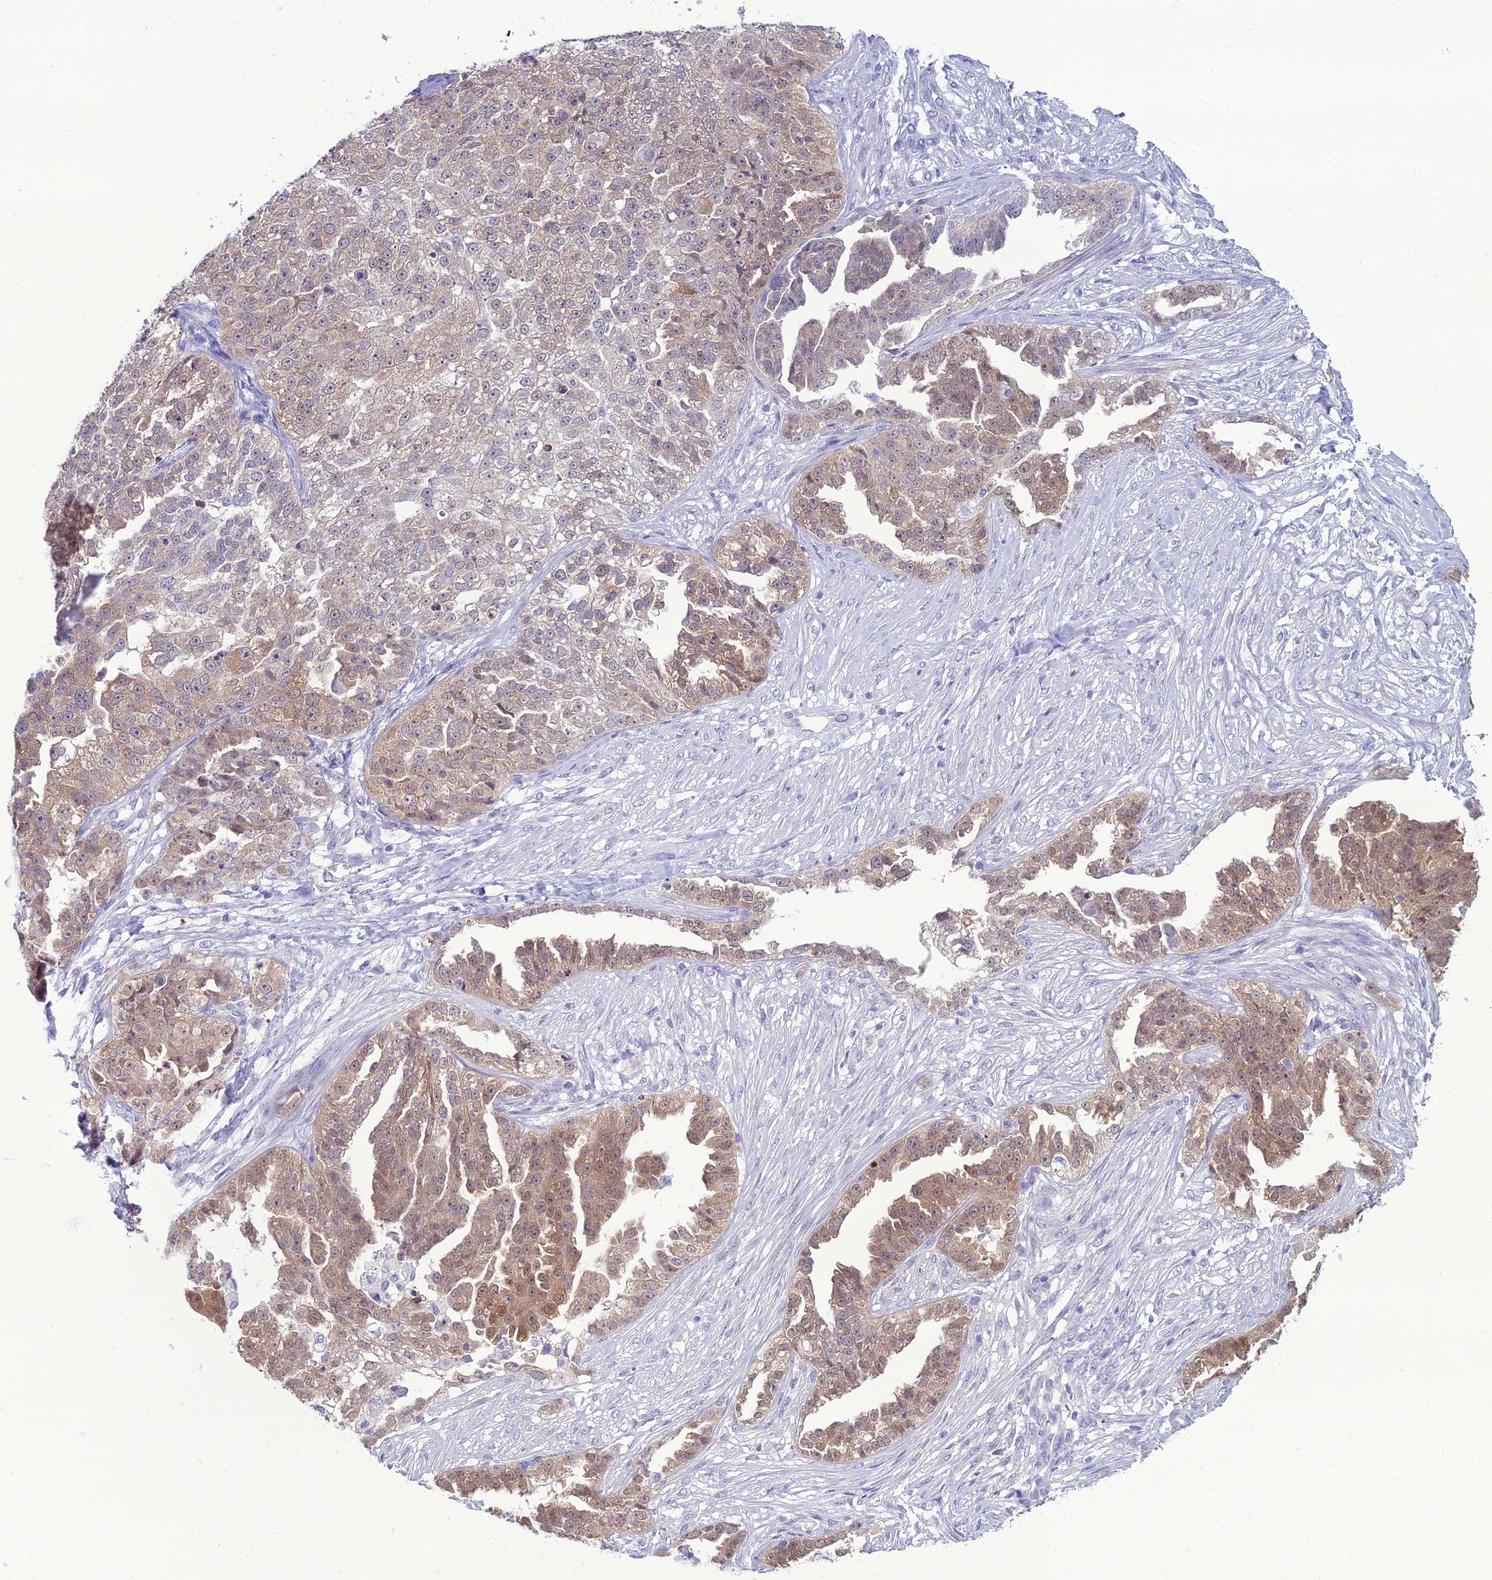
{"staining": {"intensity": "weak", "quantity": "25%-75%", "location": "cytoplasmic/membranous"}, "tissue": "ovarian cancer", "cell_type": "Tumor cells", "image_type": "cancer", "snomed": [{"axis": "morphology", "description": "Cystadenocarcinoma, serous, NOS"}, {"axis": "topography", "description": "Ovary"}], "caption": "Ovarian cancer (serous cystadenocarcinoma) was stained to show a protein in brown. There is low levels of weak cytoplasmic/membranous positivity in about 25%-75% of tumor cells.", "gene": "GNPNAT1", "patient": {"sex": "female", "age": 58}}